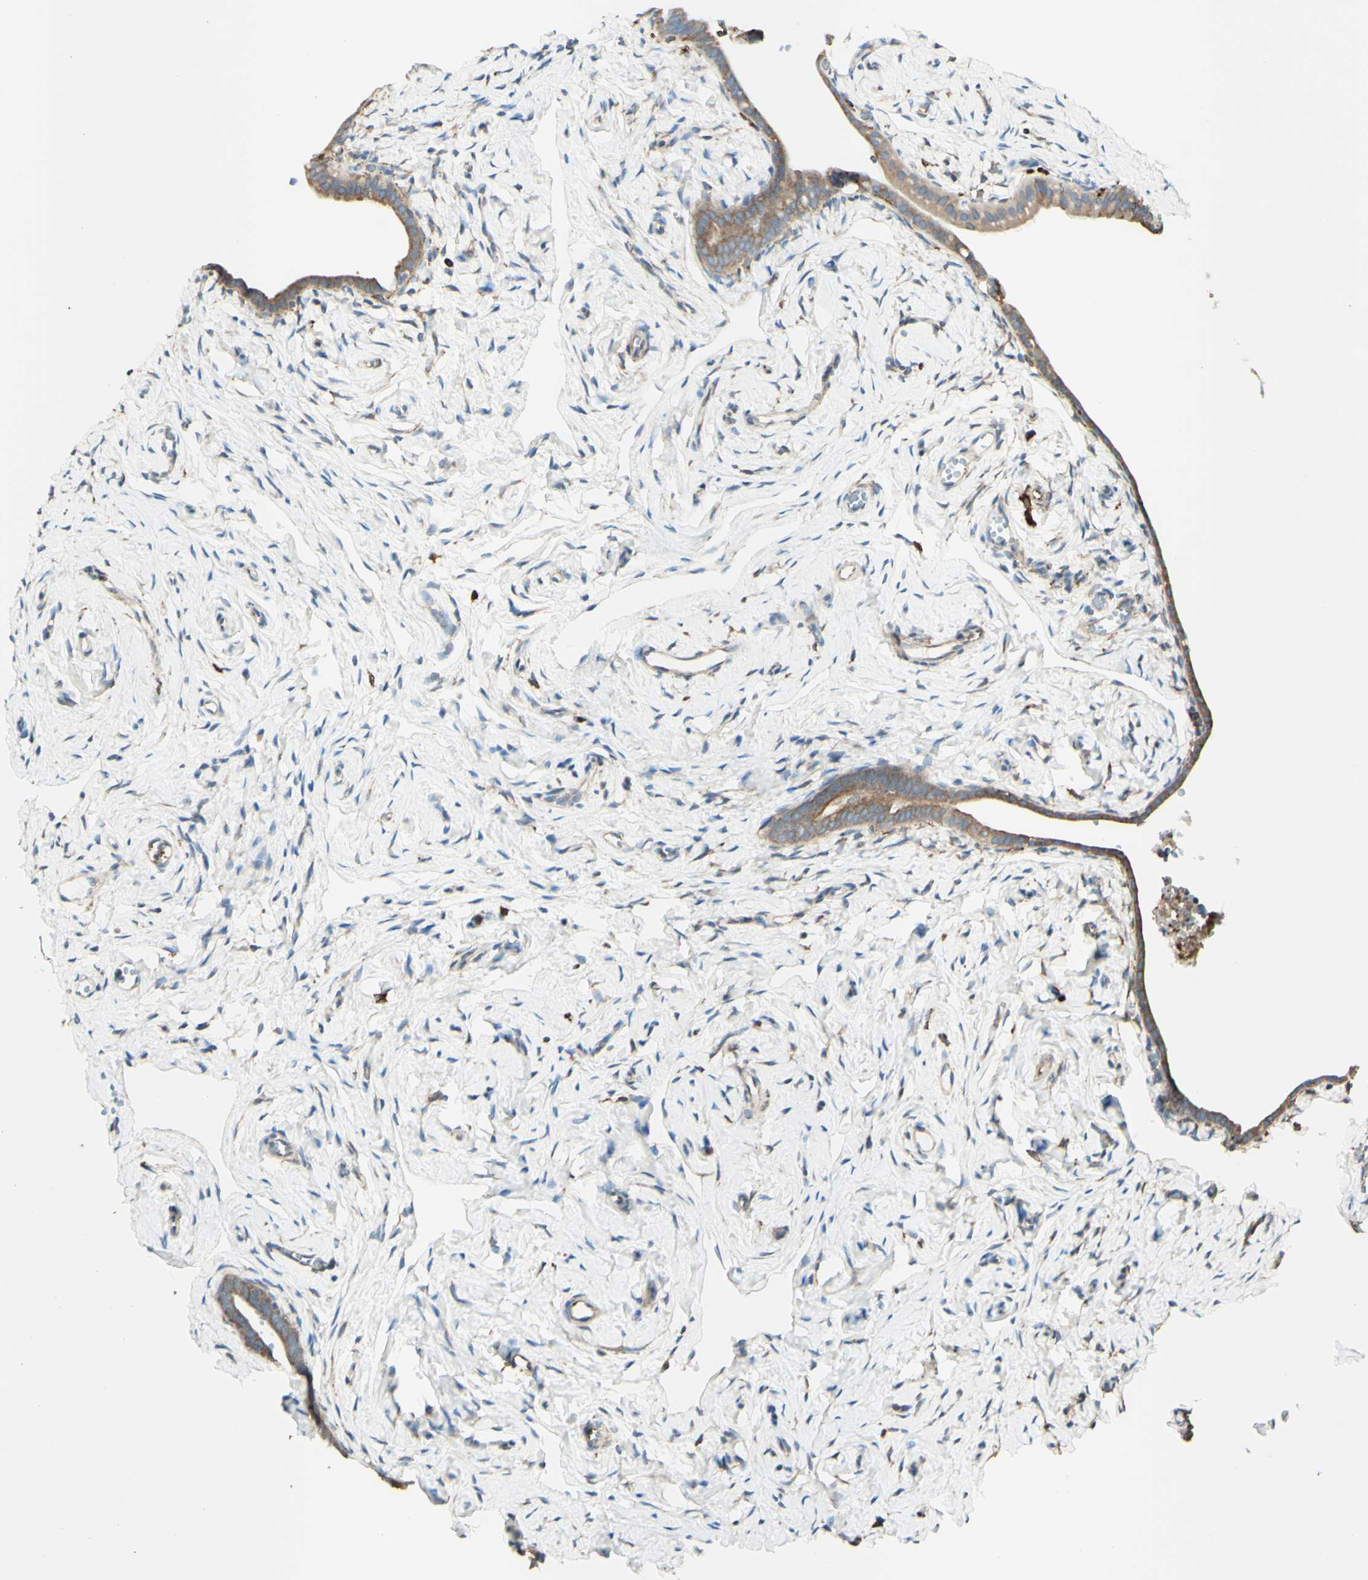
{"staining": {"intensity": "strong", "quantity": ">75%", "location": "cytoplasmic/membranous"}, "tissue": "fallopian tube", "cell_type": "Glandular cells", "image_type": "normal", "snomed": [{"axis": "morphology", "description": "Normal tissue, NOS"}, {"axis": "topography", "description": "Fallopian tube"}], "caption": "Fallopian tube stained for a protein exhibits strong cytoplasmic/membranous positivity in glandular cells.", "gene": "DNAJB11", "patient": {"sex": "female", "age": 71}}